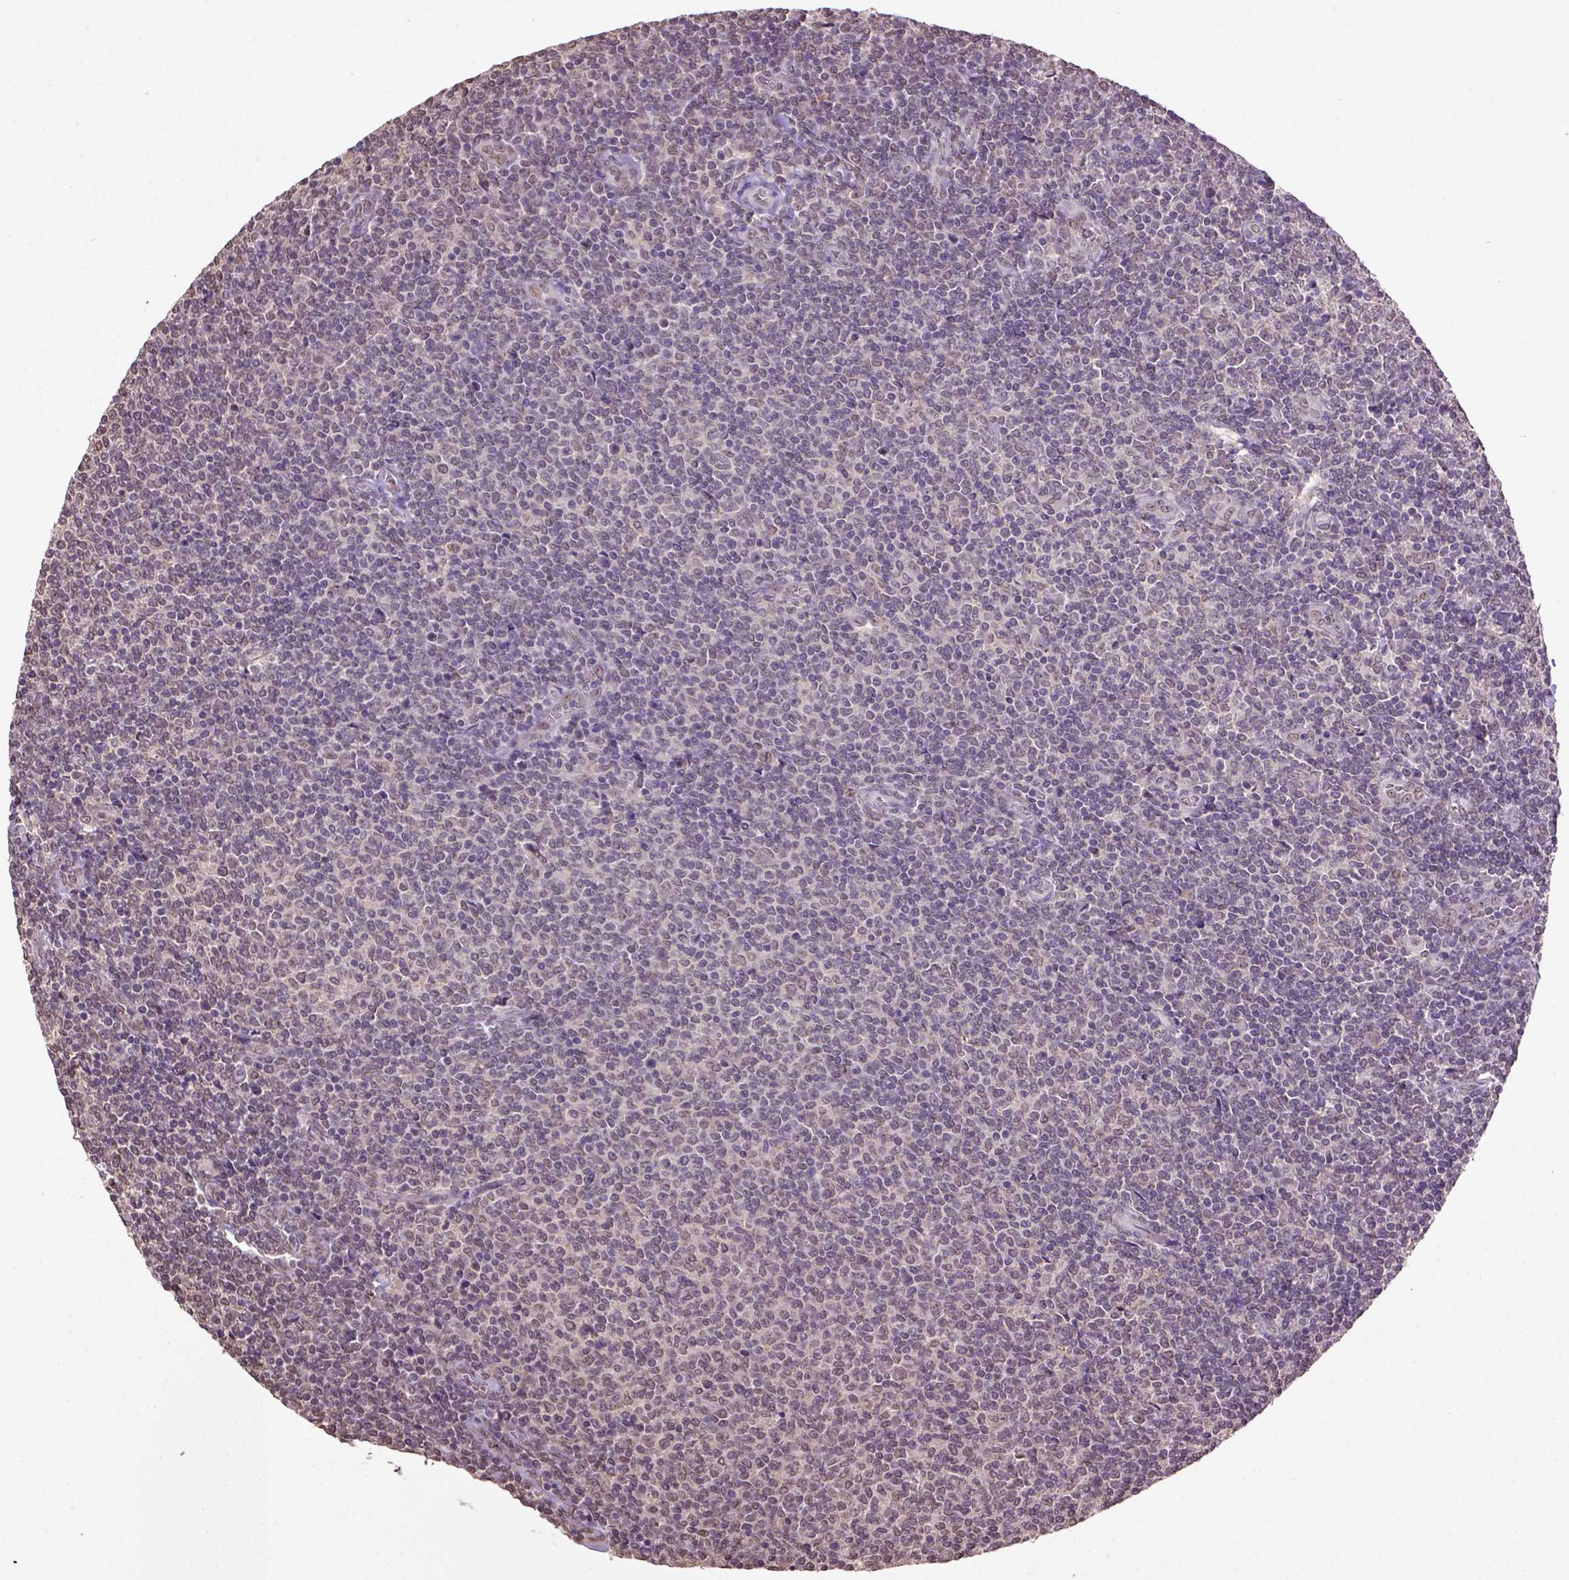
{"staining": {"intensity": "negative", "quantity": "none", "location": "none"}, "tissue": "lymphoma", "cell_type": "Tumor cells", "image_type": "cancer", "snomed": [{"axis": "morphology", "description": "Malignant lymphoma, non-Hodgkin's type, Low grade"}, {"axis": "topography", "description": "Lymph node"}], "caption": "An image of lymphoma stained for a protein demonstrates no brown staining in tumor cells.", "gene": "WDR17", "patient": {"sex": "male", "age": 52}}